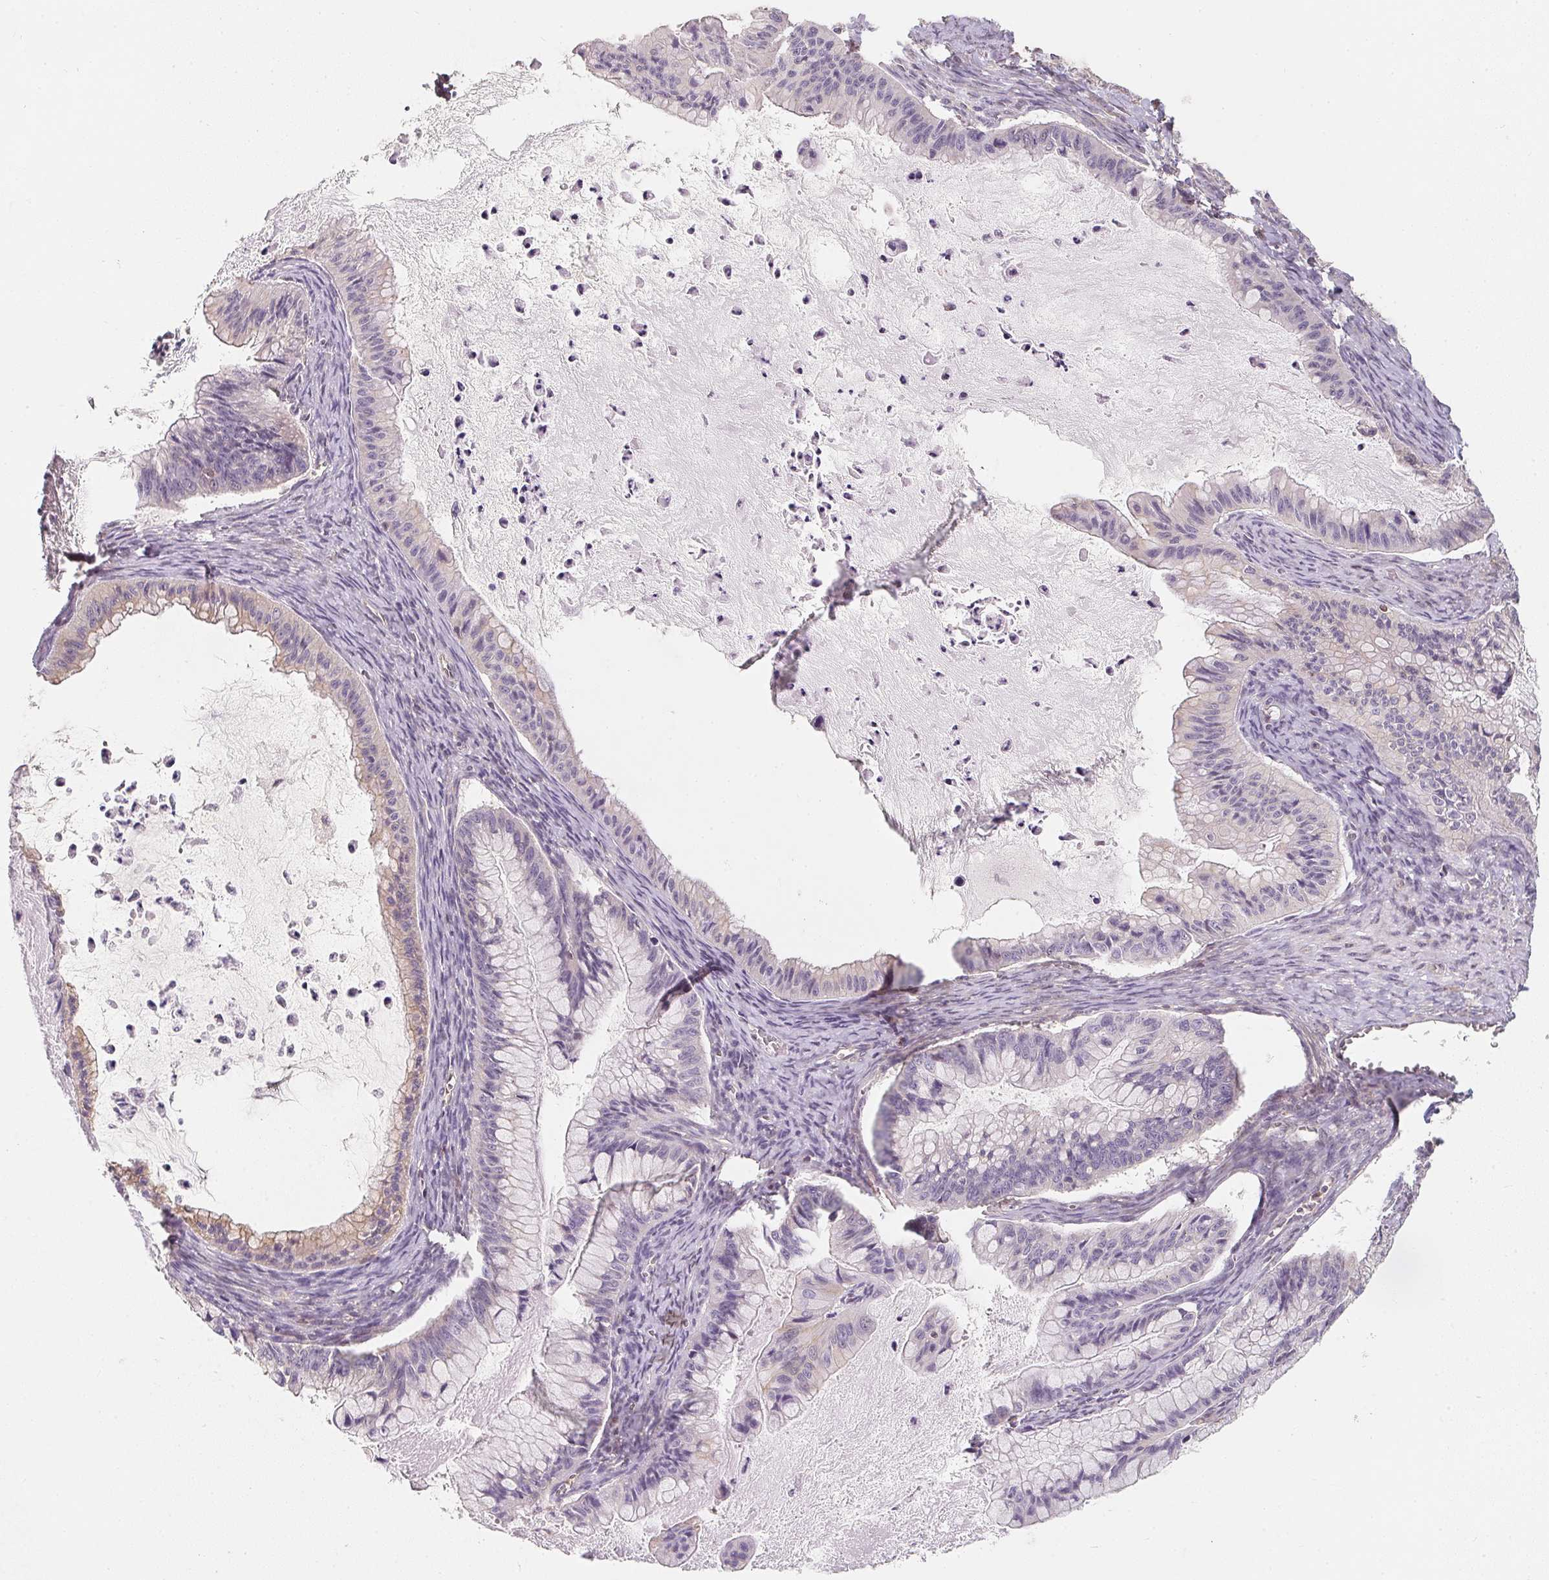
{"staining": {"intensity": "negative", "quantity": "none", "location": "none"}, "tissue": "ovarian cancer", "cell_type": "Tumor cells", "image_type": "cancer", "snomed": [{"axis": "morphology", "description": "Cystadenocarcinoma, mucinous, NOS"}, {"axis": "topography", "description": "Ovary"}], "caption": "Ovarian mucinous cystadenocarcinoma was stained to show a protein in brown. There is no significant expression in tumor cells.", "gene": "ANKRD13A", "patient": {"sex": "female", "age": 72}}